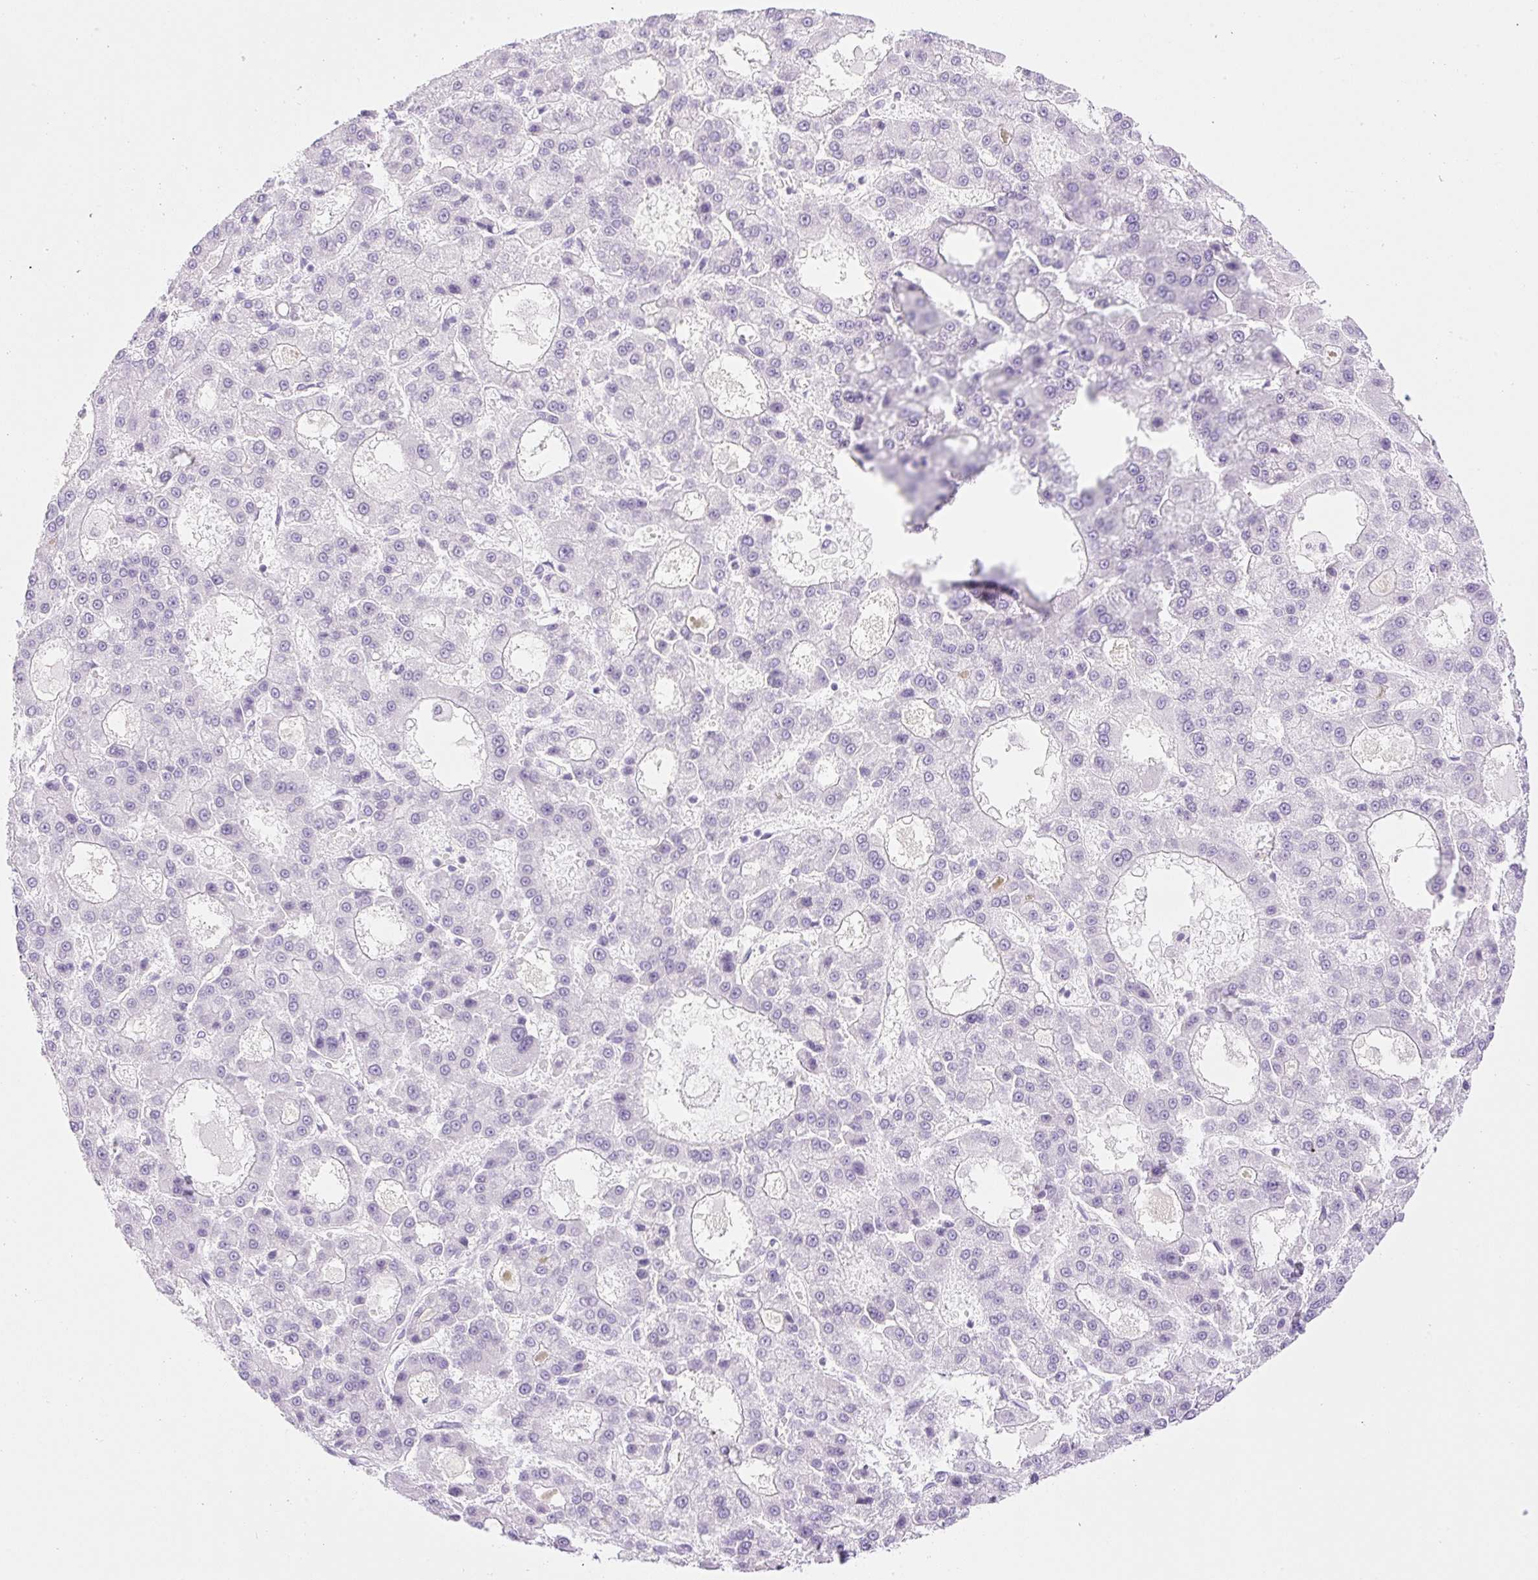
{"staining": {"intensity": "negative", "quantity": "none", "location": "none"}, "tissue": "liver cancer", "cell_type": "Tumor cells", "image_type": "cancer", "snomed": [{"axis": "morphology", "description": "Carcinoma, Hepatocellular, NOS"}, {"axis": "topography", "description": "Liver"}], "caption": "A high-resolution image shows IHC staining of liver cancer (hepatocellular carcinoma), which exhibits no significant expression in tumor cells.", "gene": "SPRR4", "patient": {"sex": "male", "age": 70}}